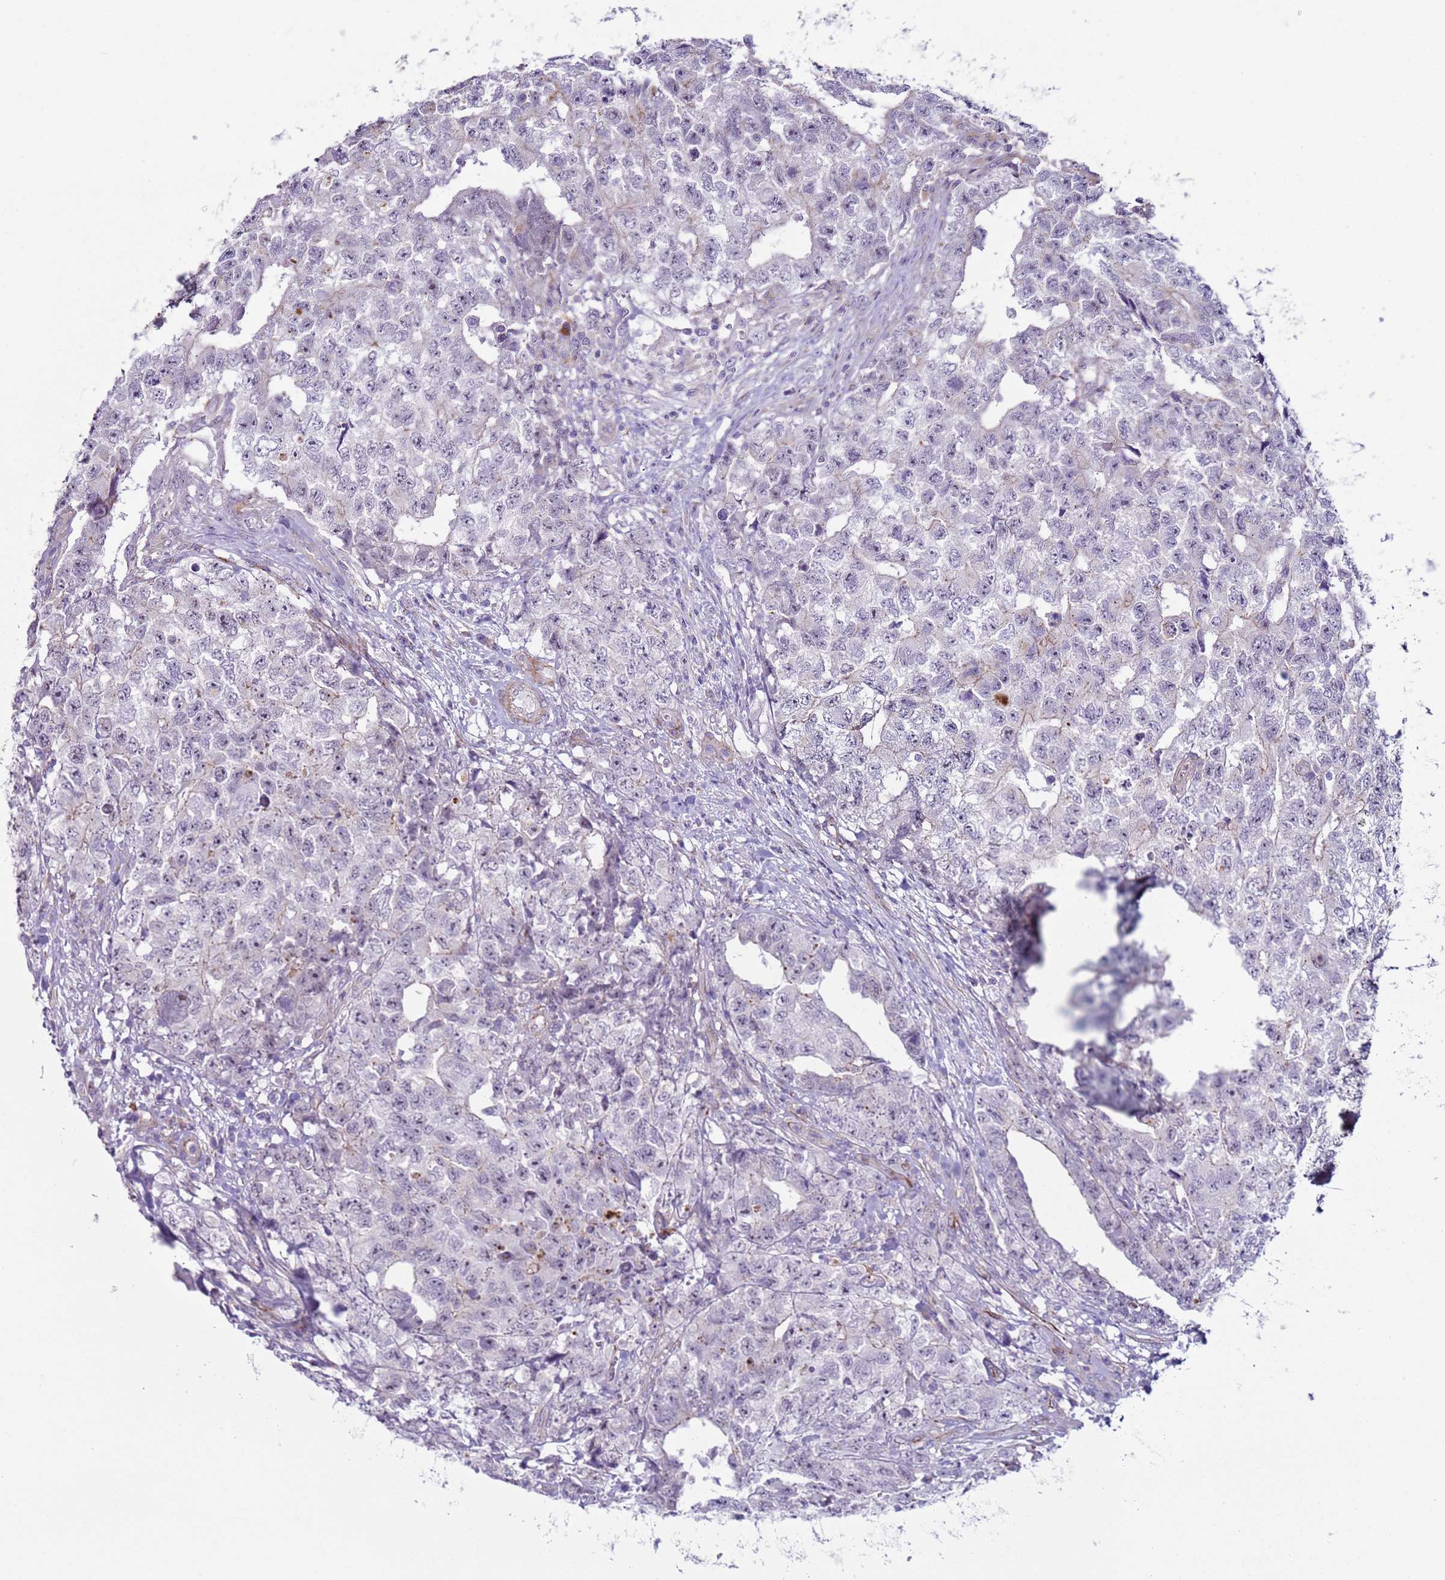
{"staining": {"intensity": "negative", "quantity": "none", "location": "none"}, "tissue": "testis cancer", "cell_type": "Tumor cells", "image_type": "cancer", "snomed": [{"axis": "morphology", "description": "Carcinoma, Embryonal, NOS"}, {"axis": "topography", "description": "Testis"}], "caption": "A histopathology image of testis embryonal carcinoma stained for a protein displays no brown staining in tumor cells. The staining is performed using DAB (3,3'-diaminobenzidine) brown chromogen with nuclei counter-stained in using hematoxylin.", "gene": "HEATR1", "patient": {"sex": "male", "age": 31}}